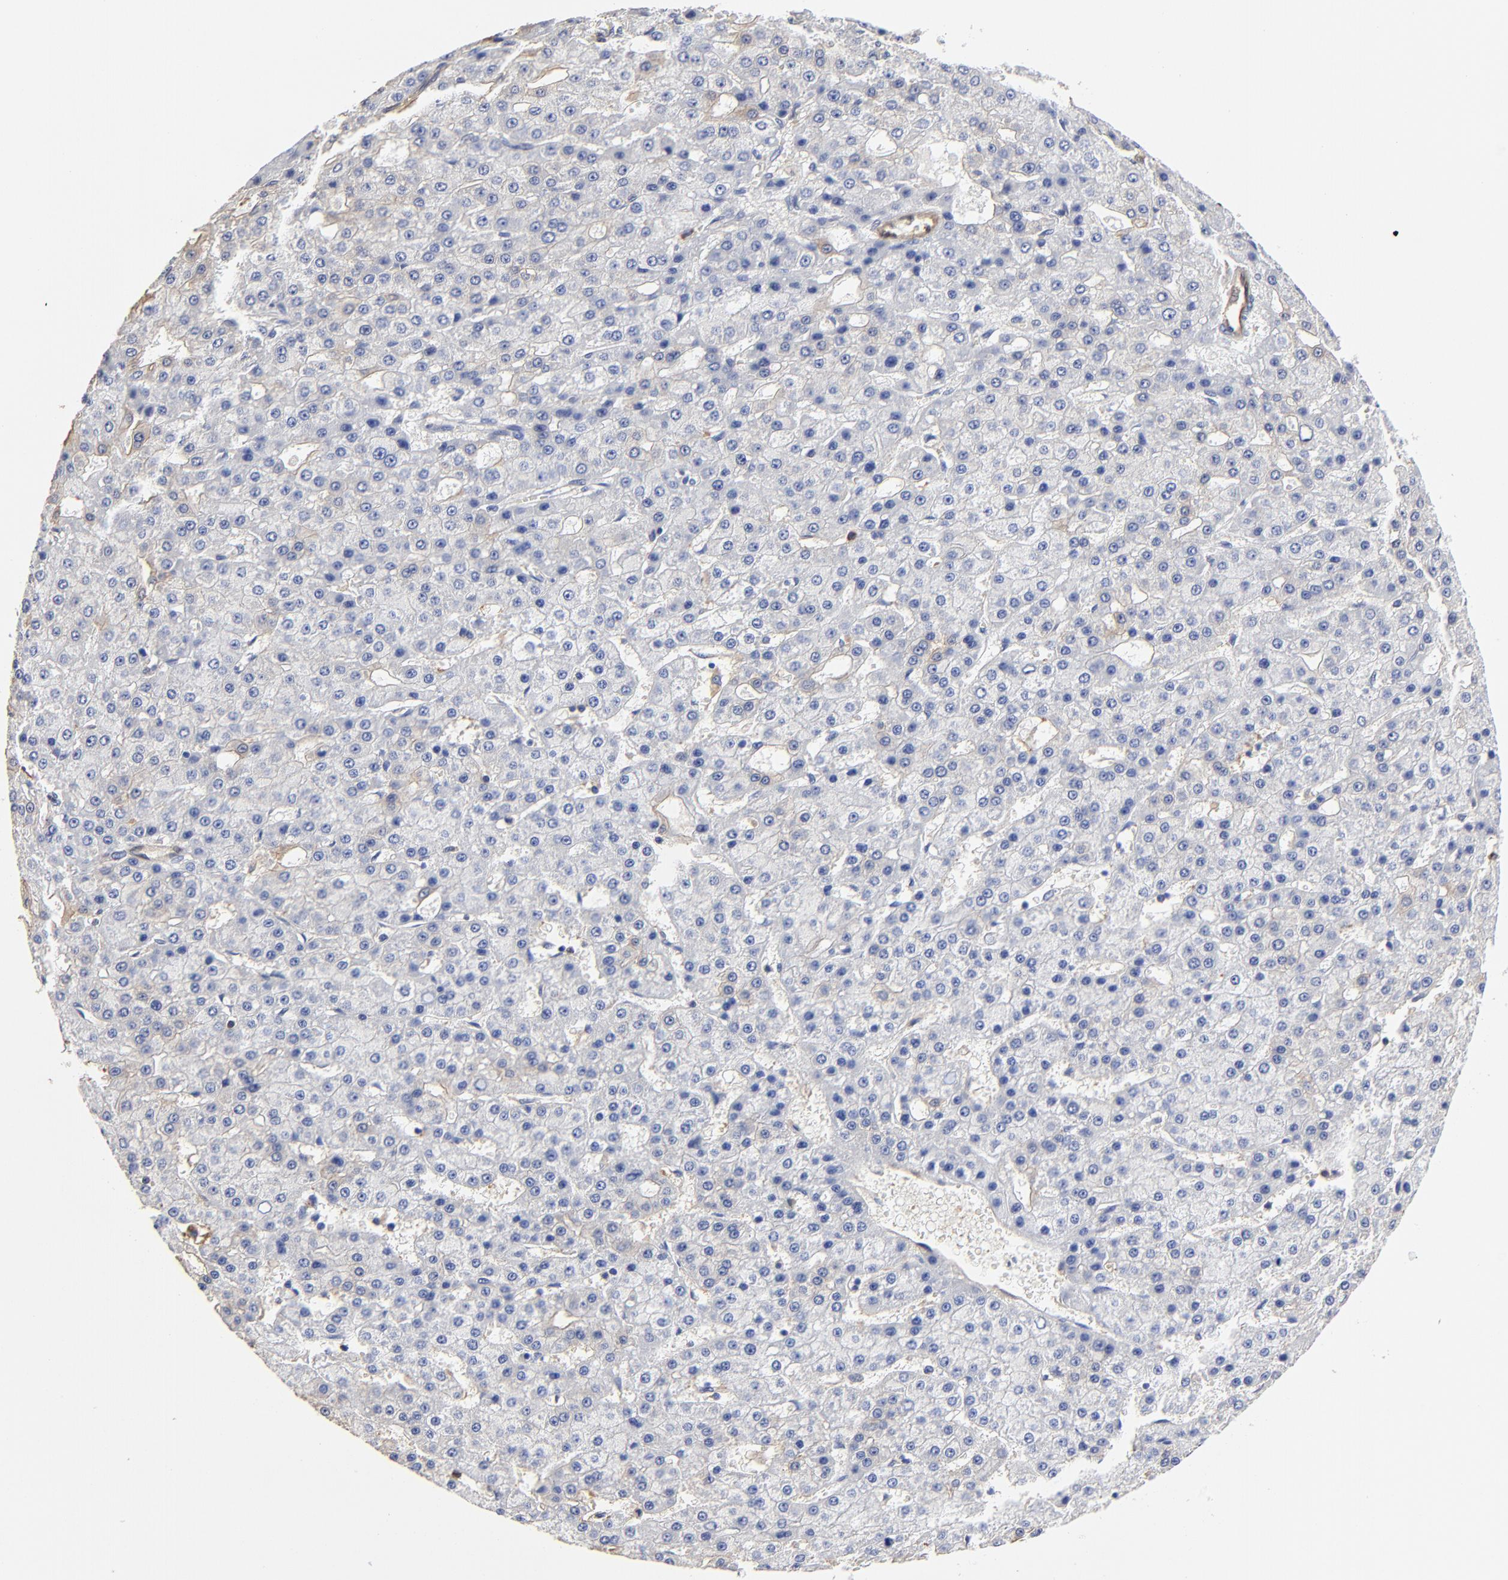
{"staining": {"intensity": "negative", "quantity": "none", "location": "none"}, "tissue": "liver cancer", "cell_type": "Tumor cells", "image_type": "cancer", "snomed": [{"axis": "morphology", "description": "Carcinoma, Hepatocellular, NOS"}, {"axis": "topography", "description": "Liver"}], "caption": "Liver hepatocellular carcinoma stained for a protein using immunohistochemistry shows no positivity tumor cells.", "gene": "TAGLN2", "patient": {"sex": "male", "age": 47}}